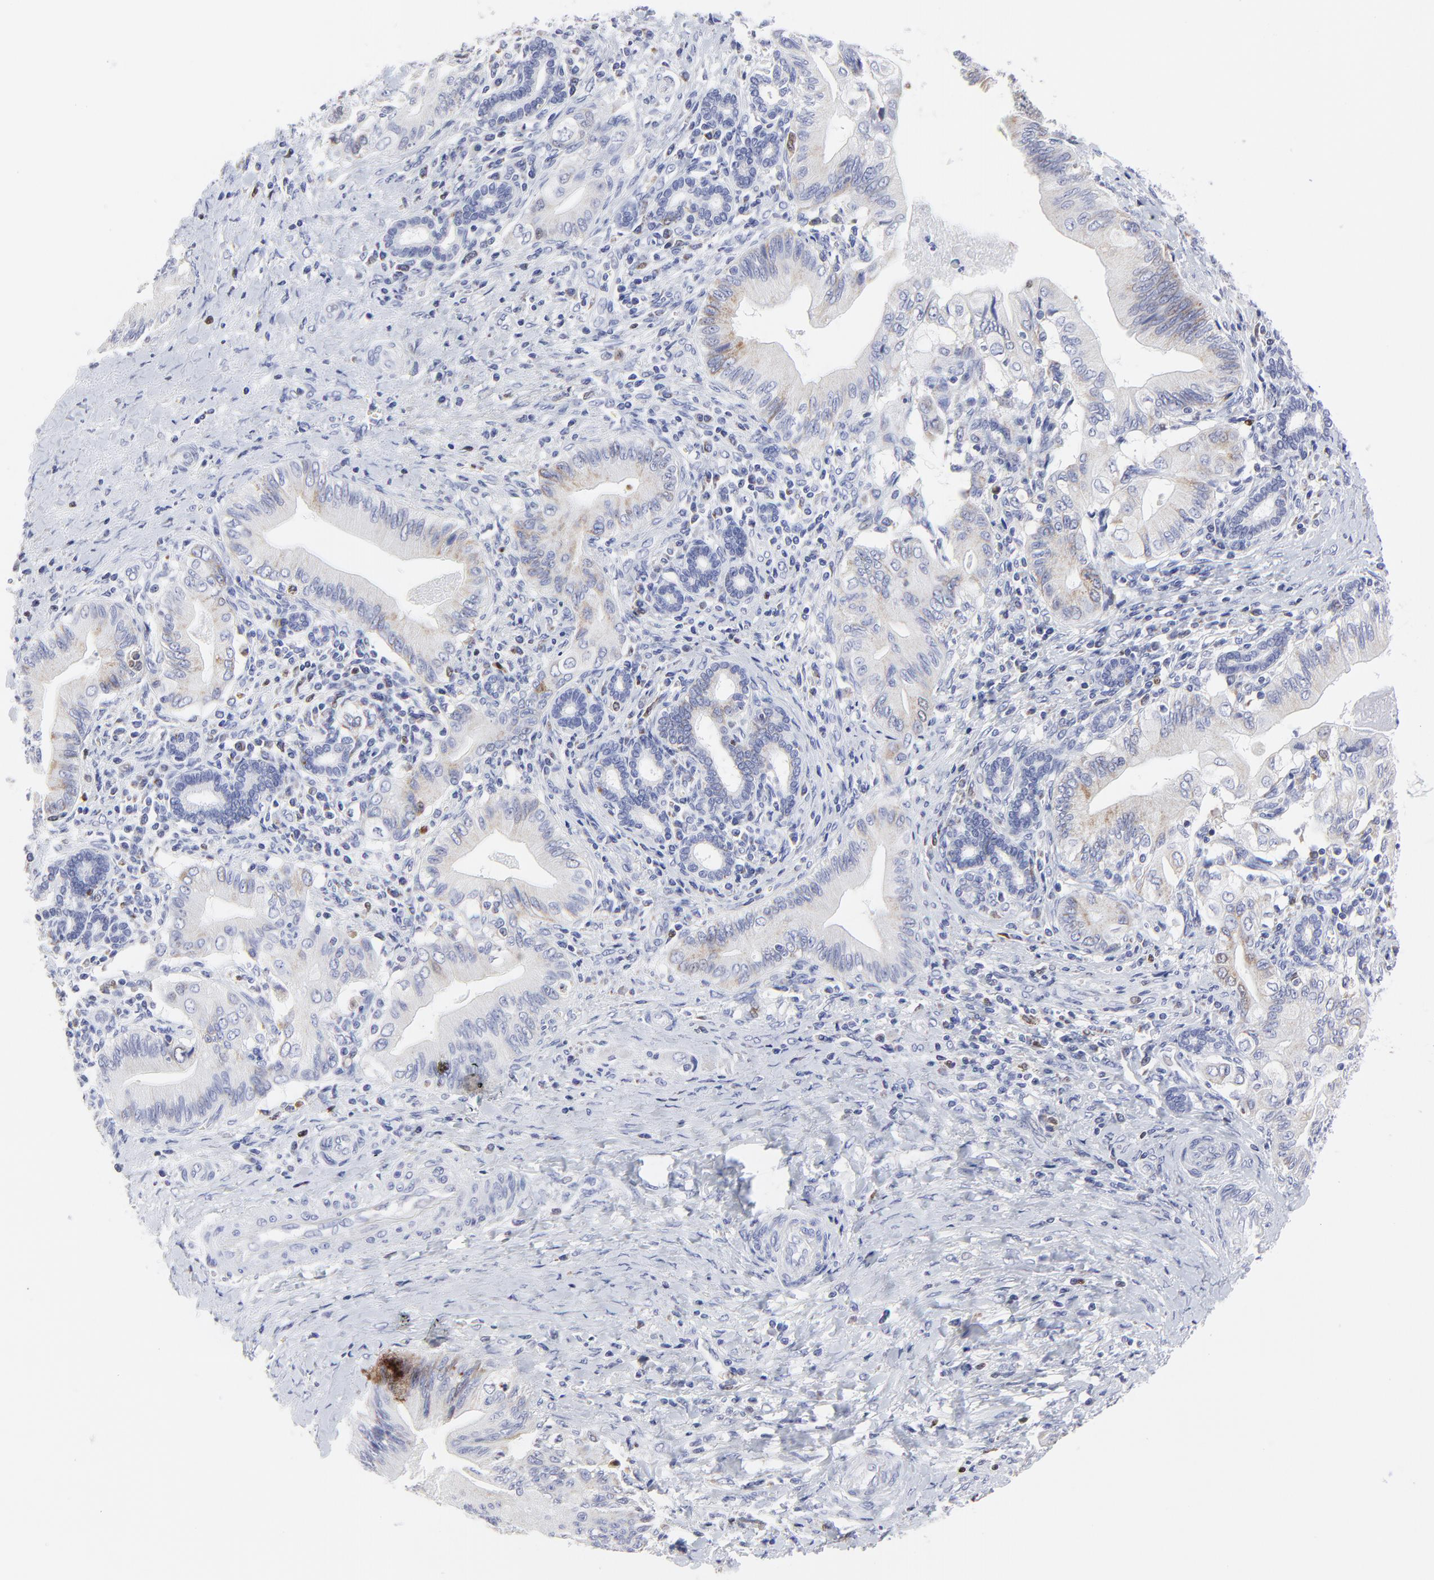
{"staining": {"intensity": "weak", "quantity": "<25%", "location": "cytoplasmic/membranous"}, "tissue": "liver cancer", "cell_type": "Tumor cells", "image_type": "cancer", "snomed": [{"axis": "morphology", "description": "Cholangiocarcinoma"}, {"axis": "topography", "description": "Liver"}], "caption": "Human cholangiocarcinoma (liver) stained for a protein using IHC demonstrates no expression in tumor cells.", "gene": "NCAPH", "patient": {"sex": "male", "age": 58}}